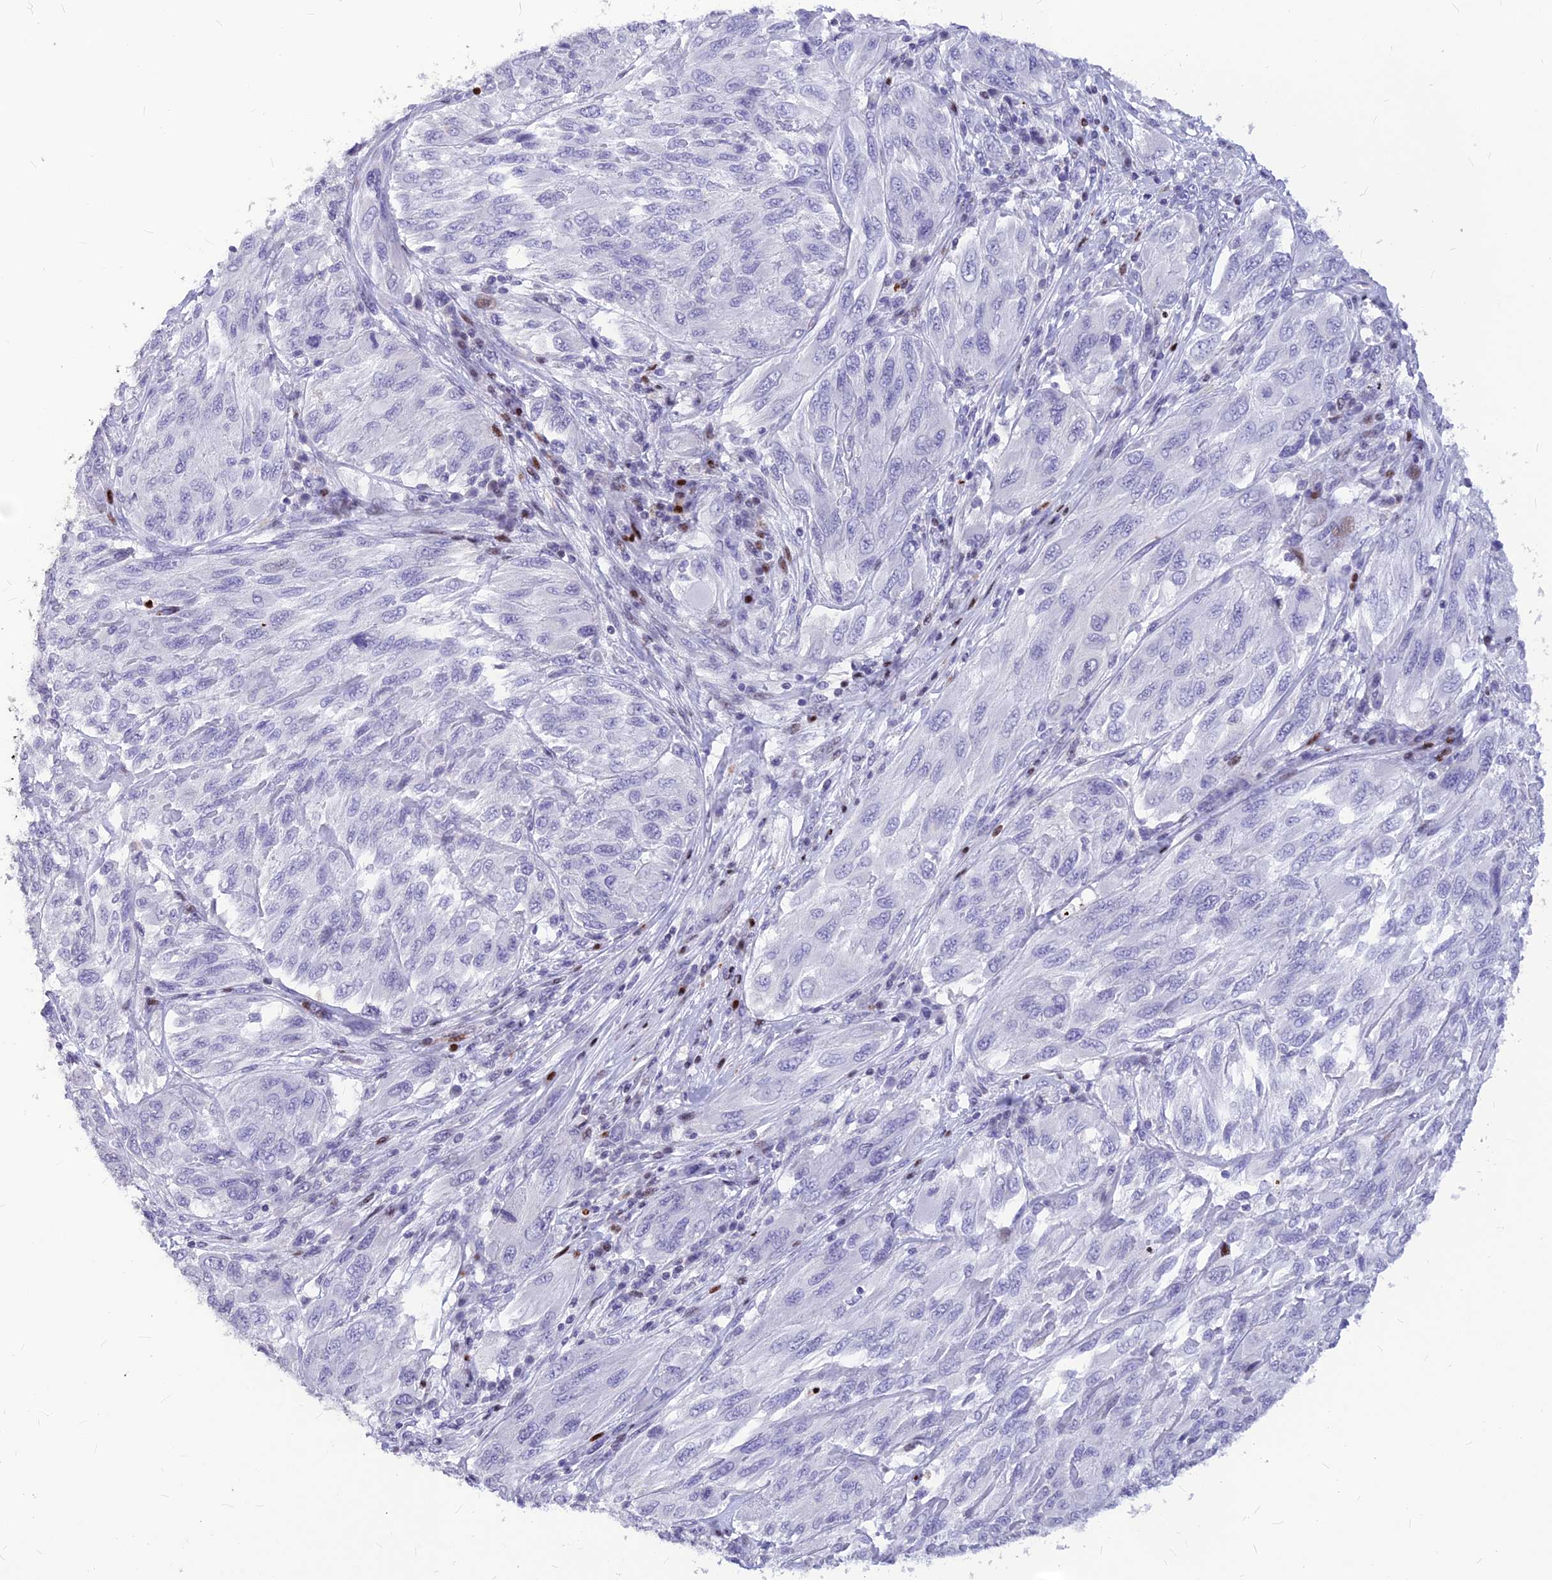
{"staining": {"intensity": "negative", "quantity": "none", "location": "none"}, "tissue": "melanoma", "cell_type": "Tumor cells", "image_type": "cancer", "snomed": [{"axis": "morphology", "description": "Malignant melanoma, NOS"}, {"axis": "topography", "description": "Skin"}], "caption": "A photomicrograph of human malignant melanoma is negative for staining in tumor cells.", "gene": "PRPS1", "patient": {"sex": "female", "age": 91}}